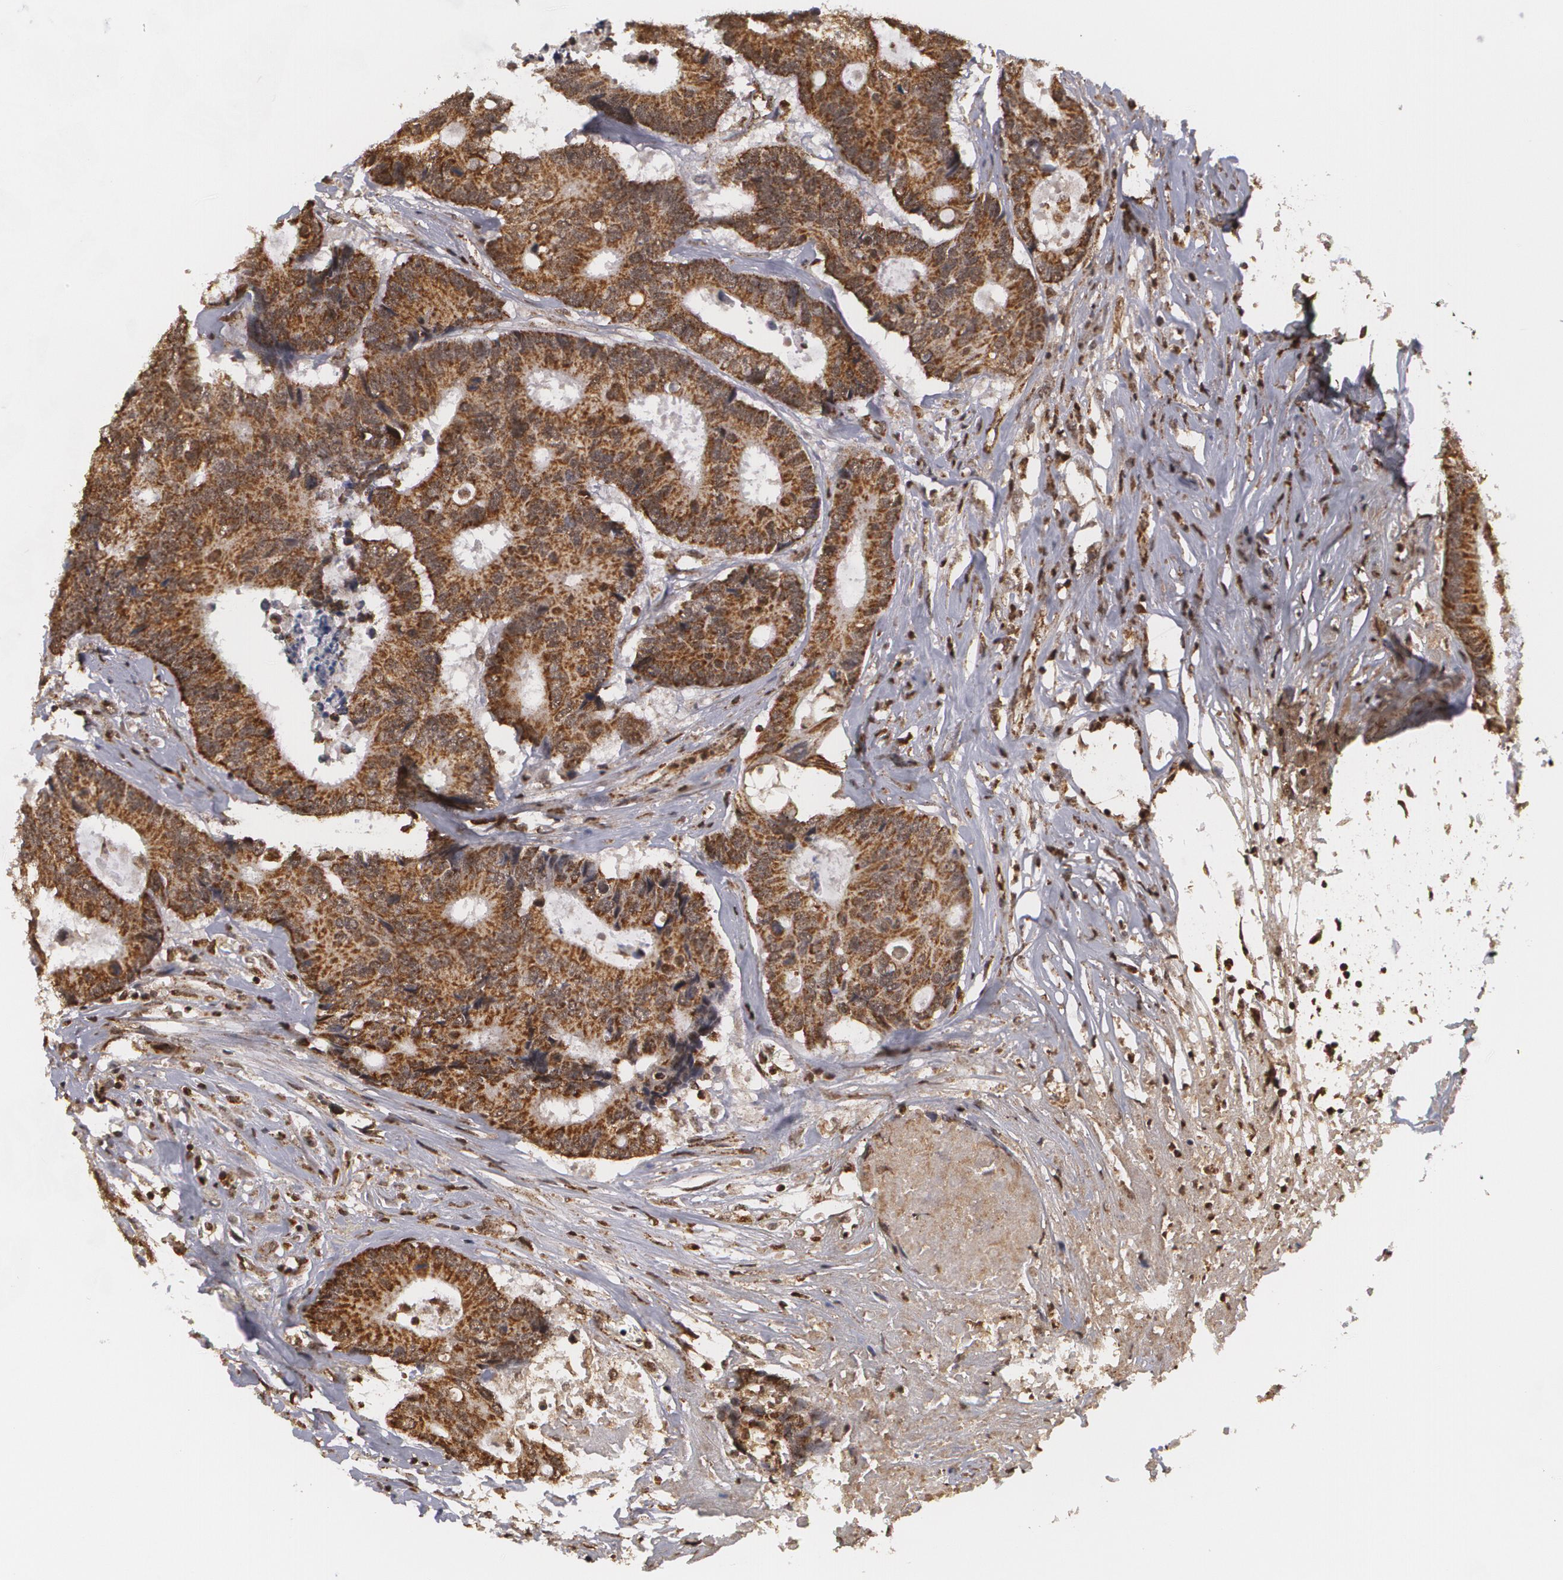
{"staining": {"intensity": "moderate", "quantity": ">75%", "location": "cytoplasmic/membranous"}, "tissue": "colorectal cancer", "cell_type": "Tumor cells", "image_type": "cancer", "snomed": [{"axis": "morphology", "description": "Adenocarcinoma, NOS"}, {"axis": "topography", "description": "Rectum"}], "caption": "Moderate cytoplasmic/membranous positivity for a protein is present in about >75% of tumor cells of adenocarcinoma (colorectal) using immunohistochemistry (IHC).", "gene": "MXD1", "patient": {"sex": "male", "age": 55}}